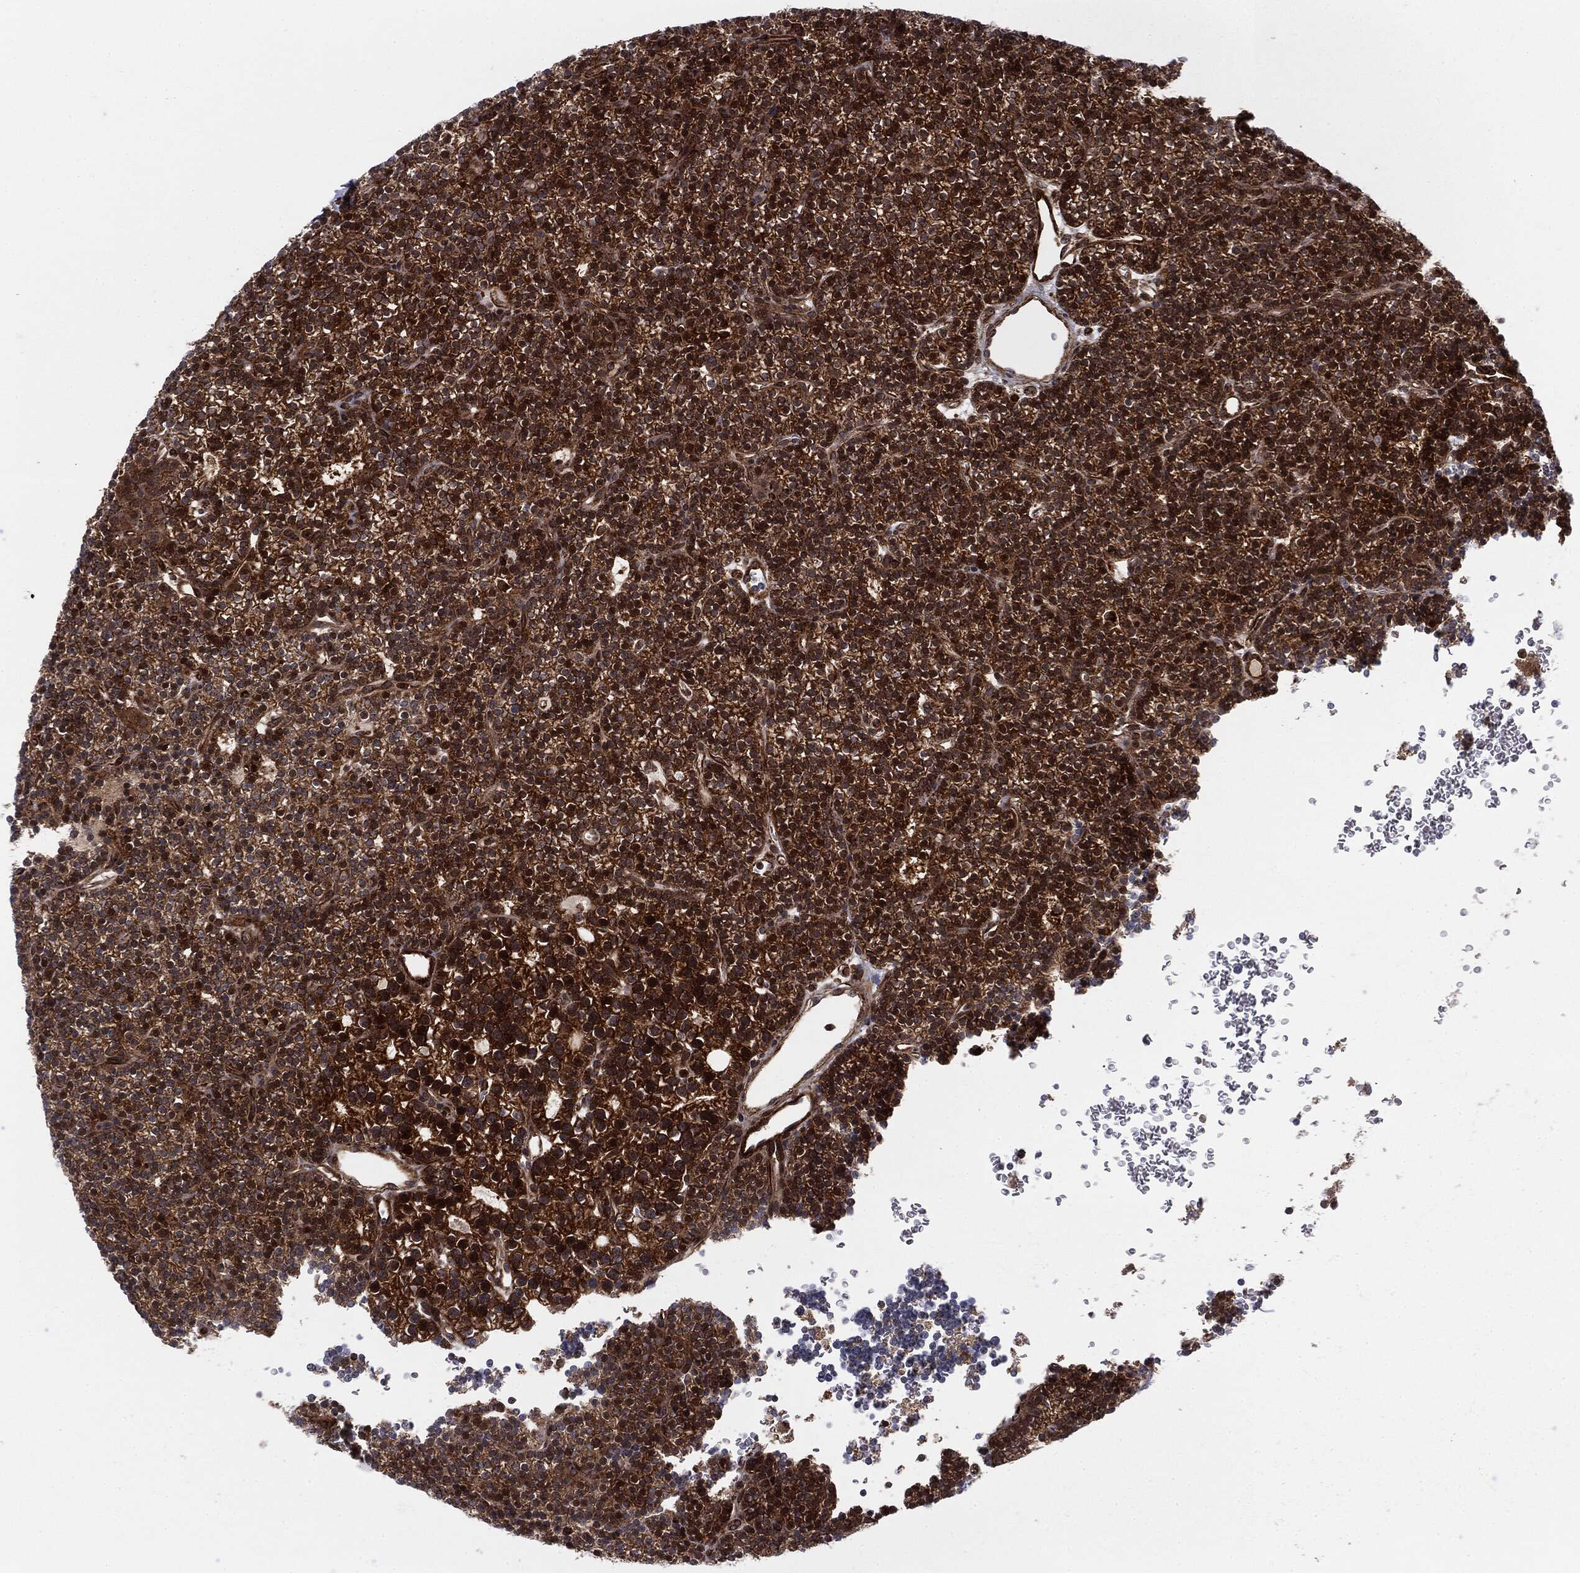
{"staining": {"intensity": "strong", "quantity": ">75%", "location": "cytoplasmic/membranous,nuclear"}, "tissue": "parathyroid gland", "cell_type": "Glandular cells", "image_type": "normal", "snomed": [{"axis": "morphology", "description": "Normal tissue, NOS"}, {"axis": "topography", "description": "Parathyroid gland"}], "caption": "High-power microscopy captured an immunohistochemistry histopathology image of benign parathyroid gland, revealing strong cytoplasmic/membranous,nuclear staining in about >75% of glandular cells. The staining is performed using DAB brown chromogen to label protein expression. The nuclei are counter-stained blue using hematoxylin.", "gene": "PTEN", "patient": {"sex": "female", "age": 42}}